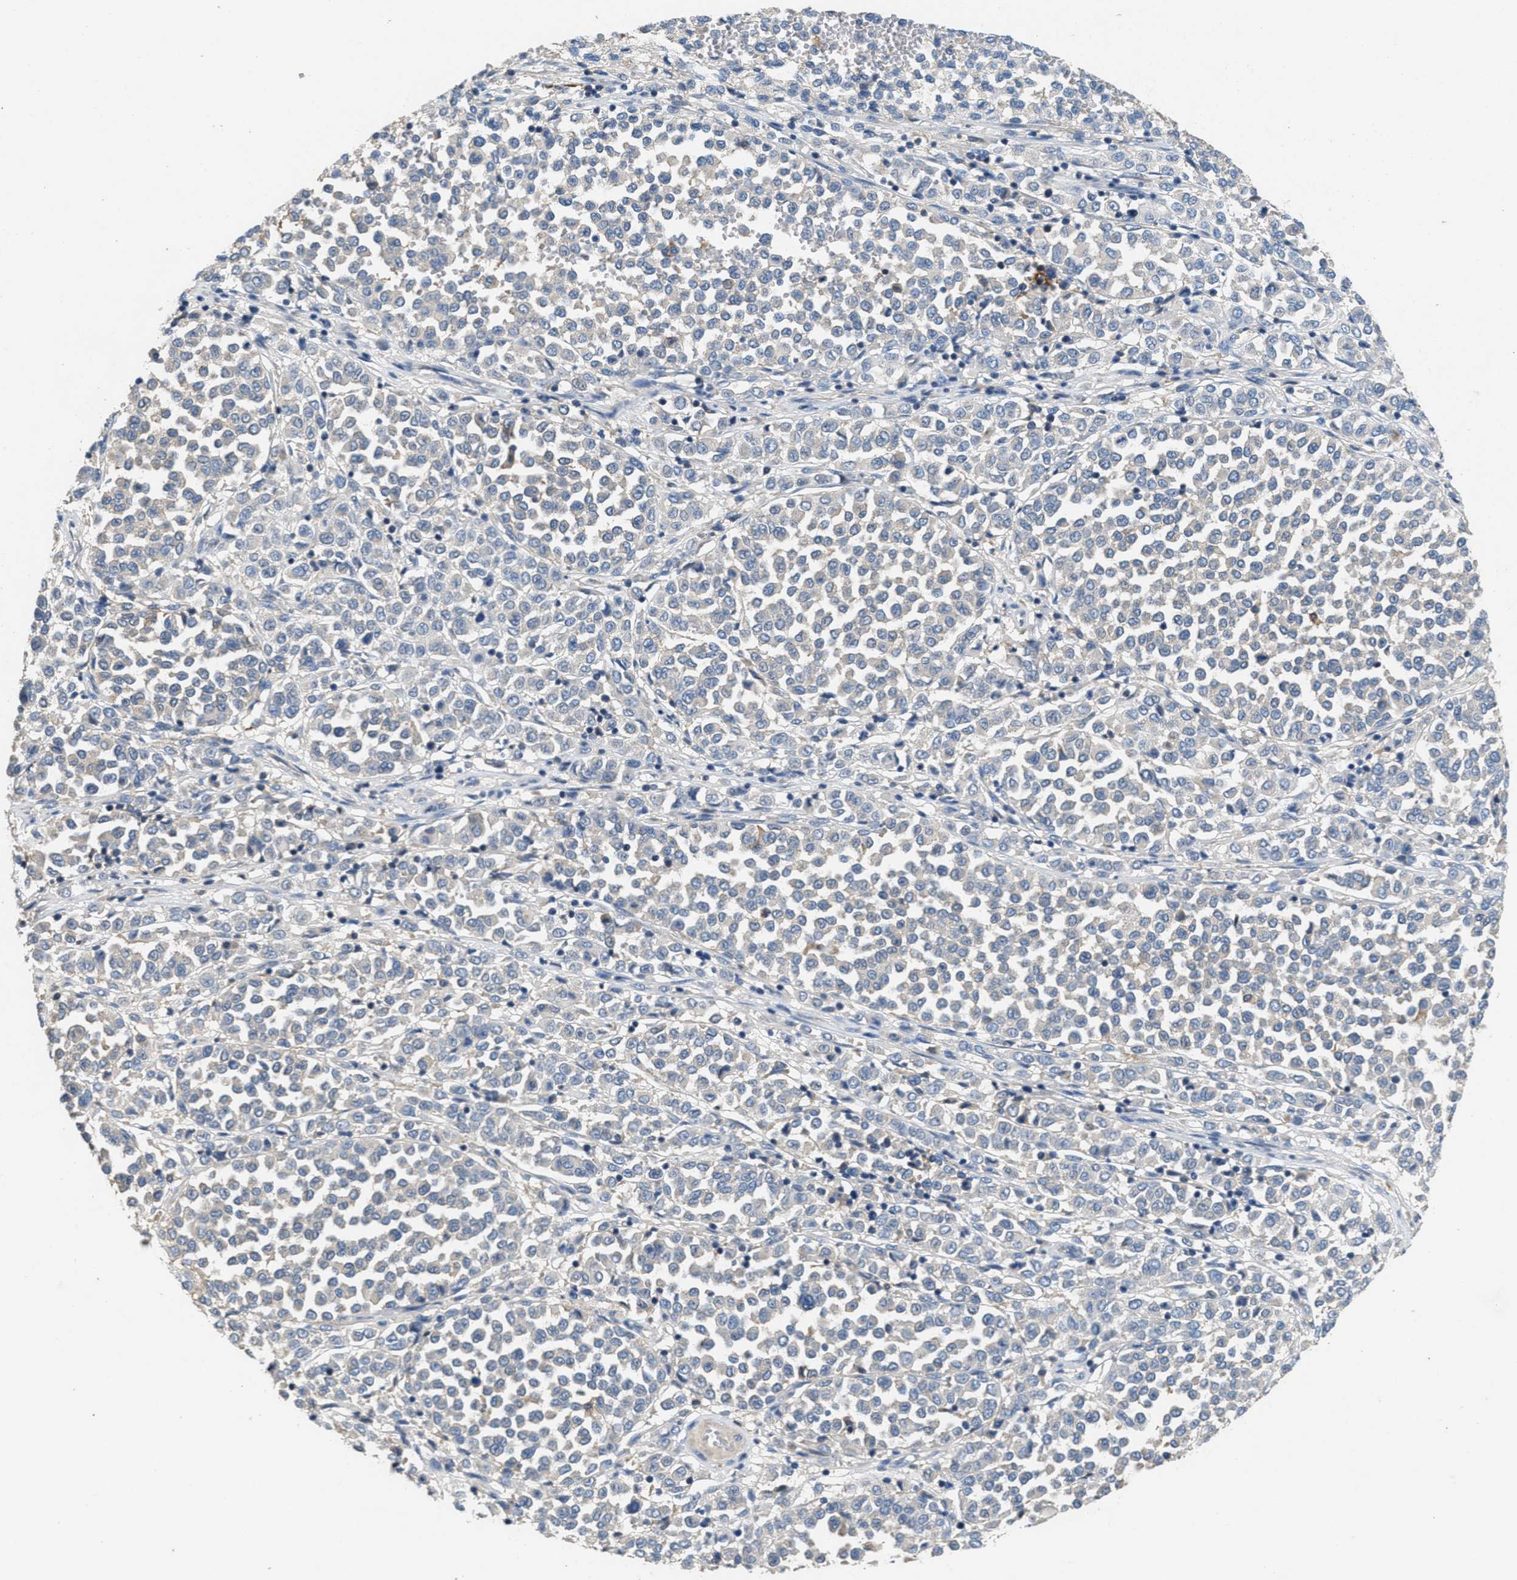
{"staining": {"intensity": "negative", "quantity": "none", "location": "none"}, "tissue": "melanoma", "cell_type": "Tumor cells", "image_type": "cancer", "snomed": [{"axis": "morphology", "description": "Malignant melanoma, Metastatic site"}, {"axis": "topography", "description": "Pancreas"}], "caption": "A photomicrograph of melanoma stained for a protein reveals no brown staining in tumor cells. The staining is performed using DAB brown chromogen with nuclei counter-stained in using hematoxylin.", "gene": "DGKE", "patient": {"sex": "female", "age": 30}}